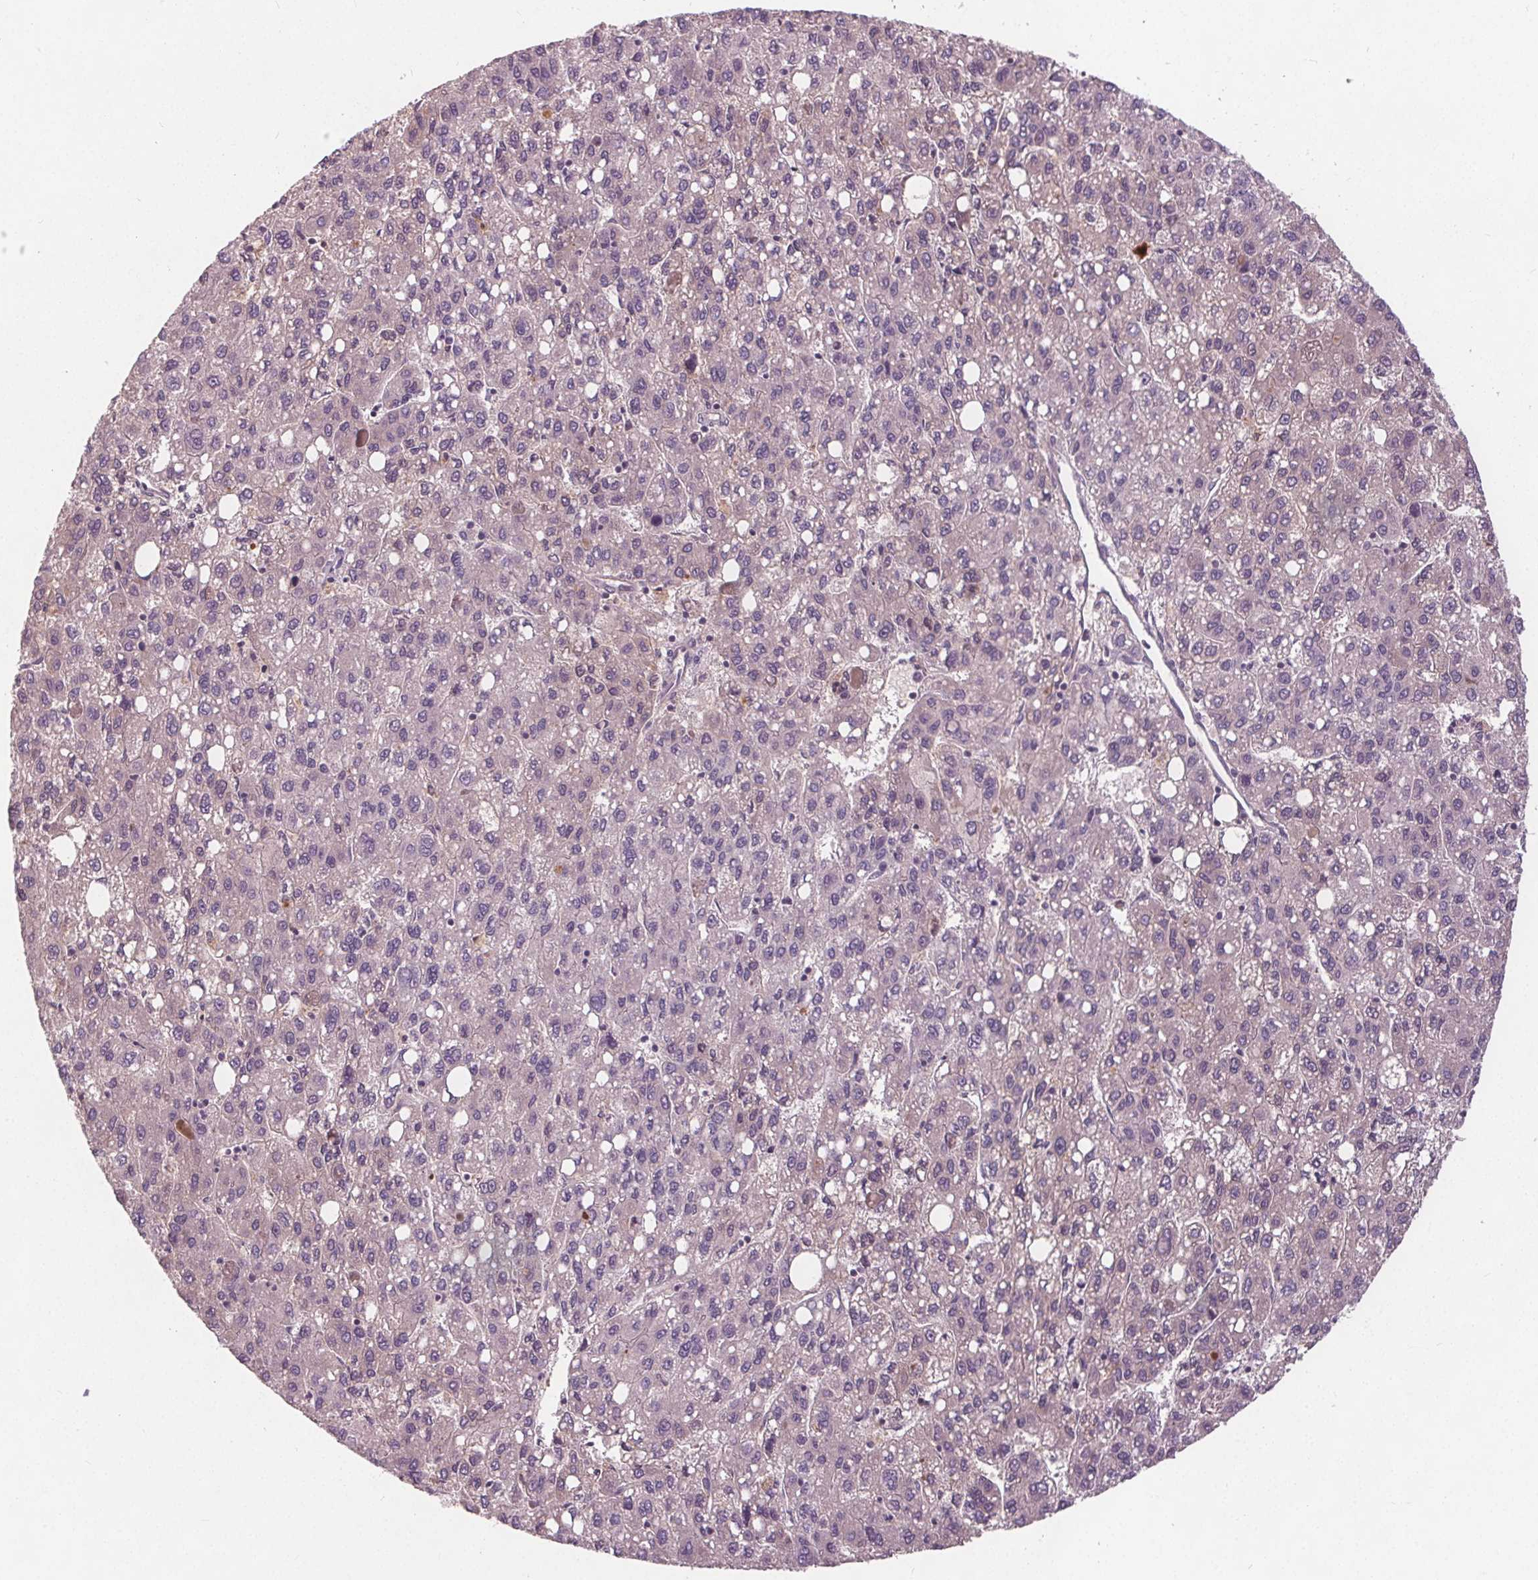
{"staining": {"intensity": "negative", "quantity": "none", "location": "none"}, "tissue": "liver cancer", "cell_type": "Tumor cells", "image_type": "cancer", "snomed": [{"axis": "morphology", "description": "Carcinoma, Hepatocellular, NOS"}, {"axis": "topography", "description": "Liver"}], "caption": "A micrograph of hepatocellular carcinoma (liver) stained for a protein displays no brown staining in tumor cells.", "gene": "PDGFD", "patient": {"sex": "female", "age": 82}}